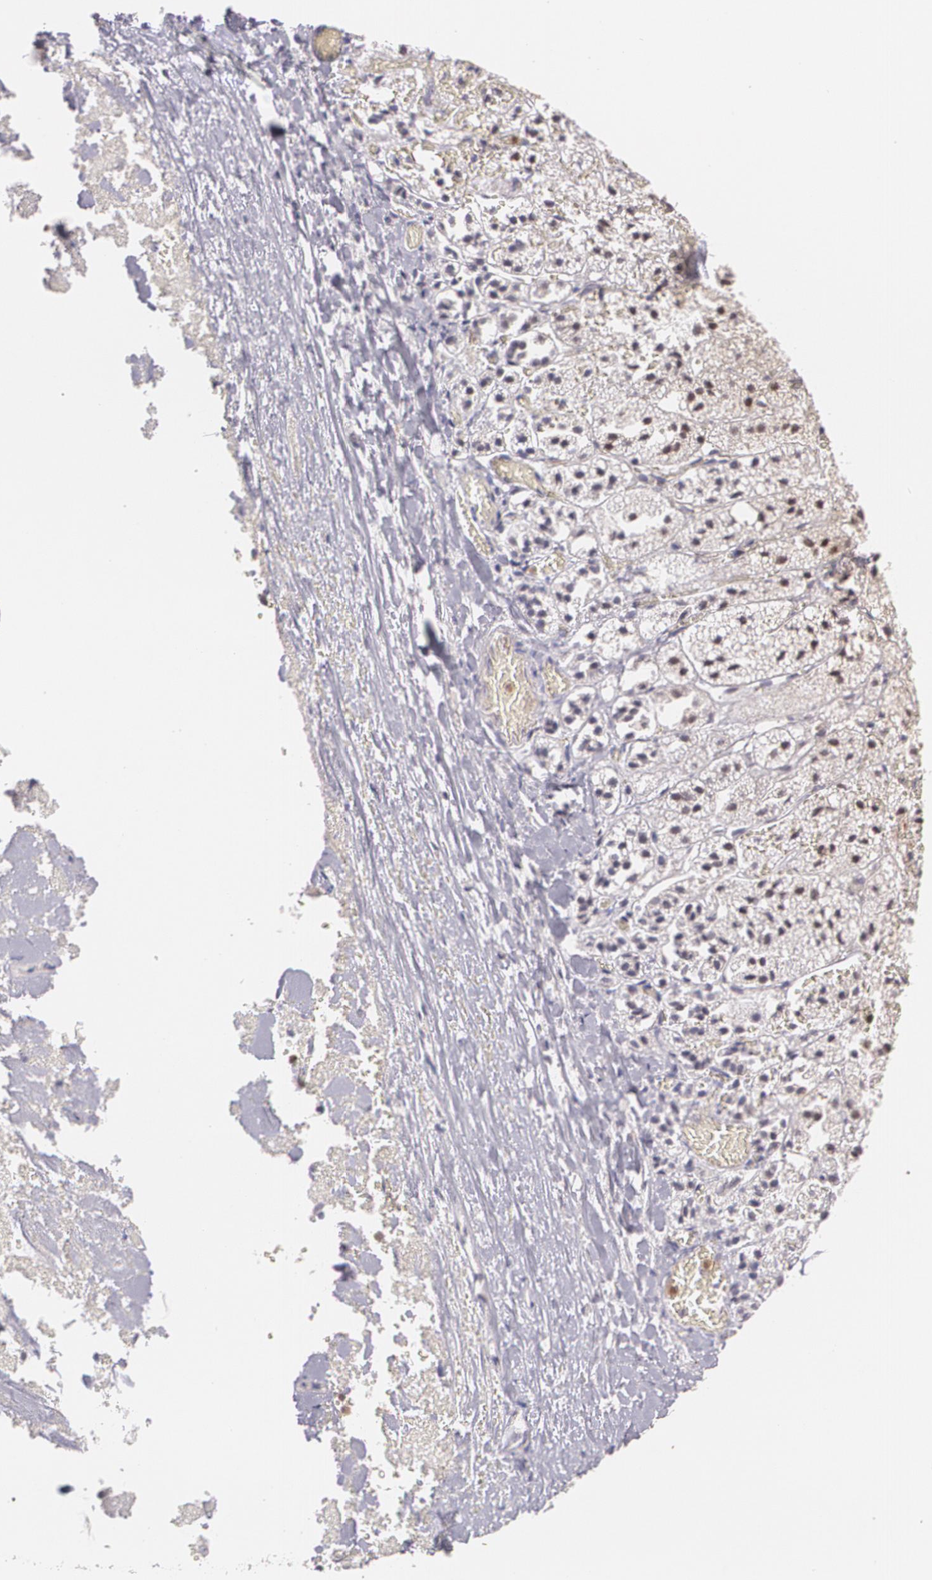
{"staining": {"intensity": "moderate", "quantity": "25%-75%", "location": "nuclear"}, "tissue": "adrenal gland", "cell_type": "Glandular cells", "image_type": "normal", "snomed": [{"axis": "morphology", "description": "Normal tissue, NOS"}, {"axis": "topography", "description": "Adrenal gland"}], "caption": "IHC of benign human adrenal gland displays medium levels of moderate nuclear positivity in about 25%-75% of glandular cells.", "gene": "CUL2", "patient": {"sex": "female", "age": 44}}